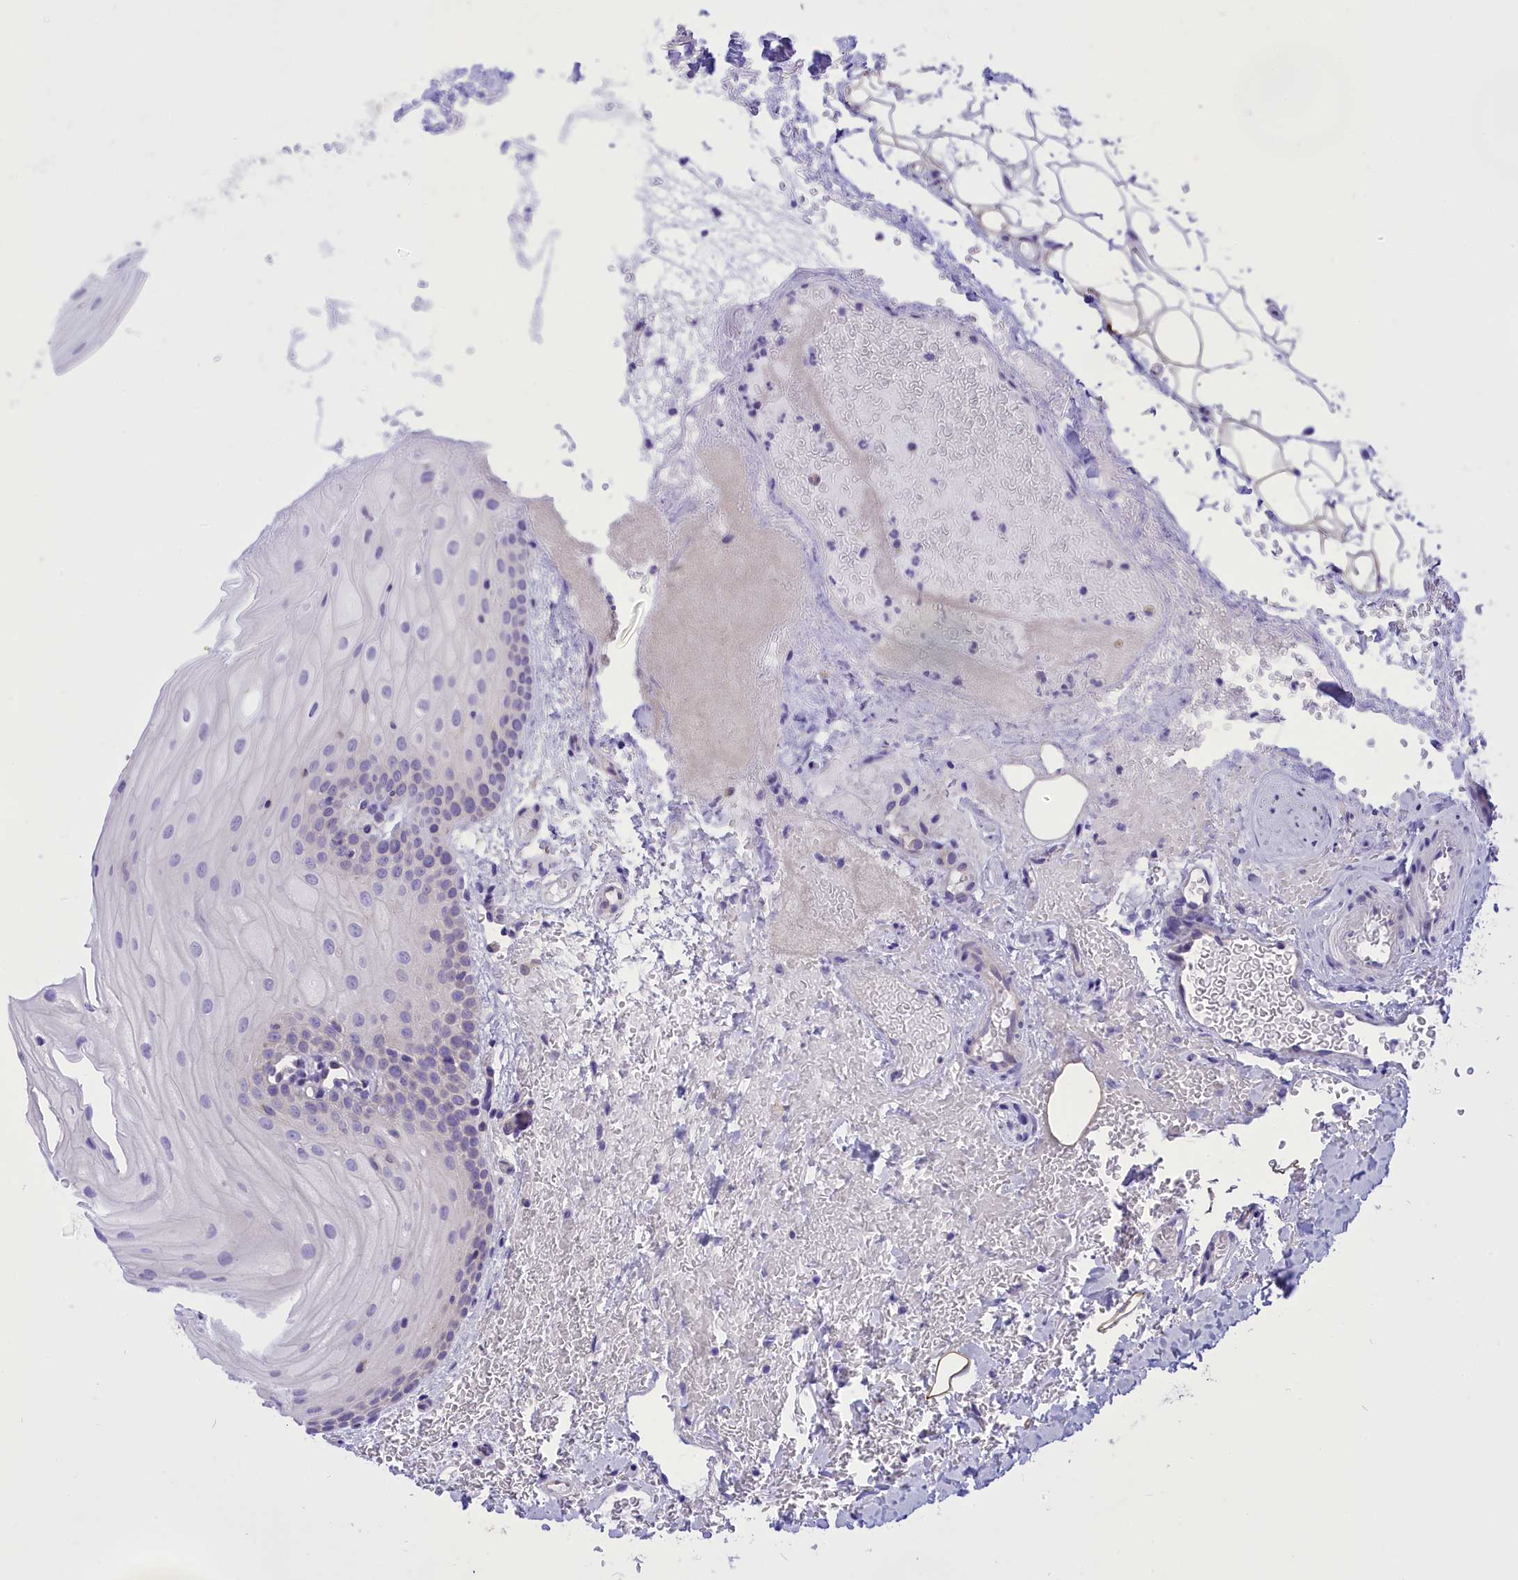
{"staining": {"intensity": "negative", "quantity": "none", "location": "none"}, "tissue": "oral mucosa", "cell_type": "Squamous epithelial cells", "image_type": "normal", "snomed": [{"axis": "morphology", "description": "Normal tissue, NOS"}, {"axis": "topography", "description": "Oral tissue"}], "caption": "The IHC photomicrograph has no significant staining in squamous epithelial cells of oral mucosa. (Immunohistochemistry (ihc), brightfield microscopy, high magnification).", "gene": "DCAF16", "patient": {"sex": "female", "age": 70}}